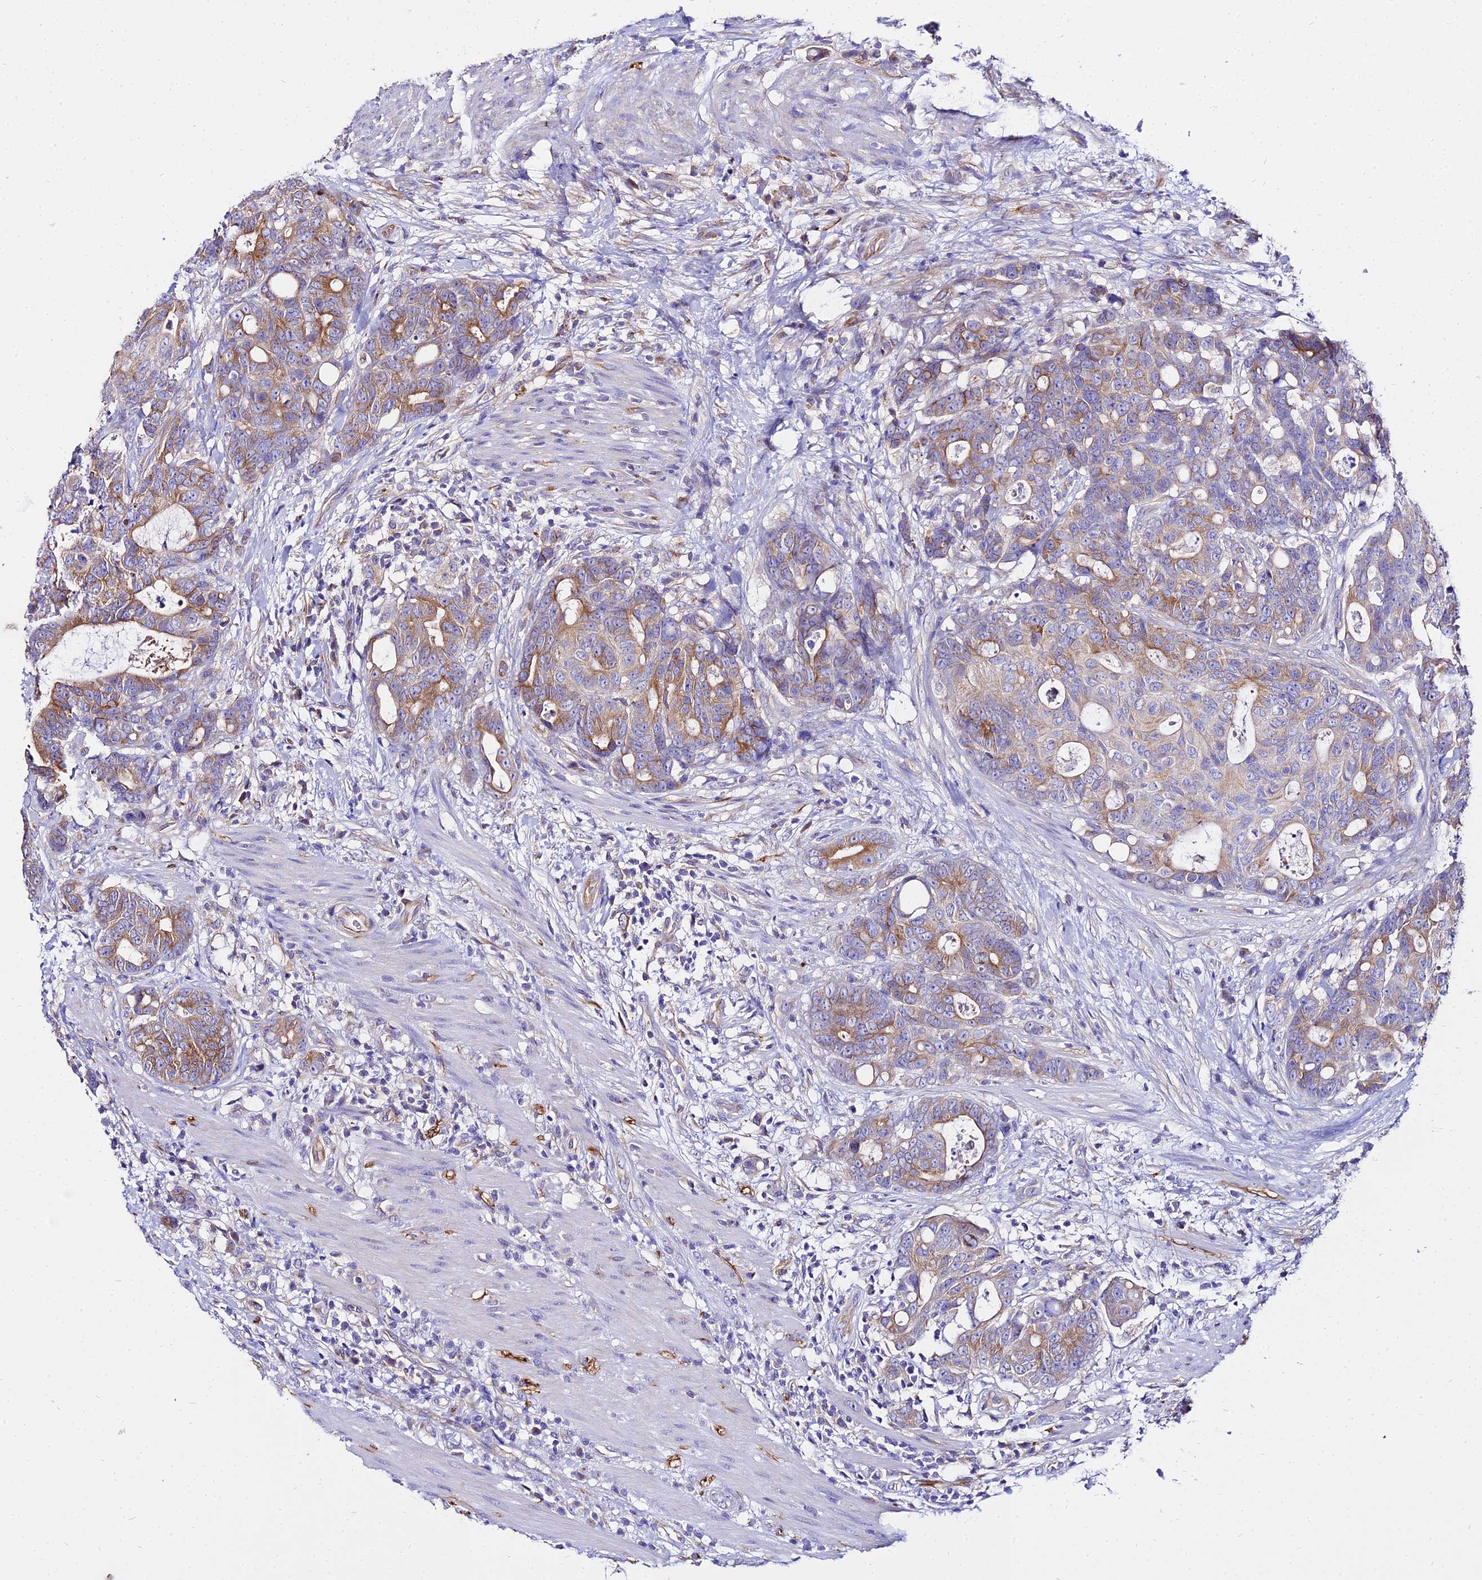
{"staining": {"intensity": "moderate", "quantity": ">75%", "location": "cytoplasmic/membranous"}, "tissue": "colorectal cancer", "cell_type": "Tumor cells", "image_type": "cancer", "snomed": [{"axis": "morphology", "description": "Adenocarcinoma, NOS"}, {"axis": "topography", "description": "Colon"}], "caption": "A histopathology image of human colorectal adenocarcinoma stained for a protein displays moderate cytoplasmic/membranous brown staining in tumor cells. The staining is performed using DAB (3,3'-diaminobenzidine) brown chromogen to label protein expression. The nuclei are counter-stained blue using hematoxylin.", "gene": "TUBA3D", "patient": {"sex": "female", "age": 82}}